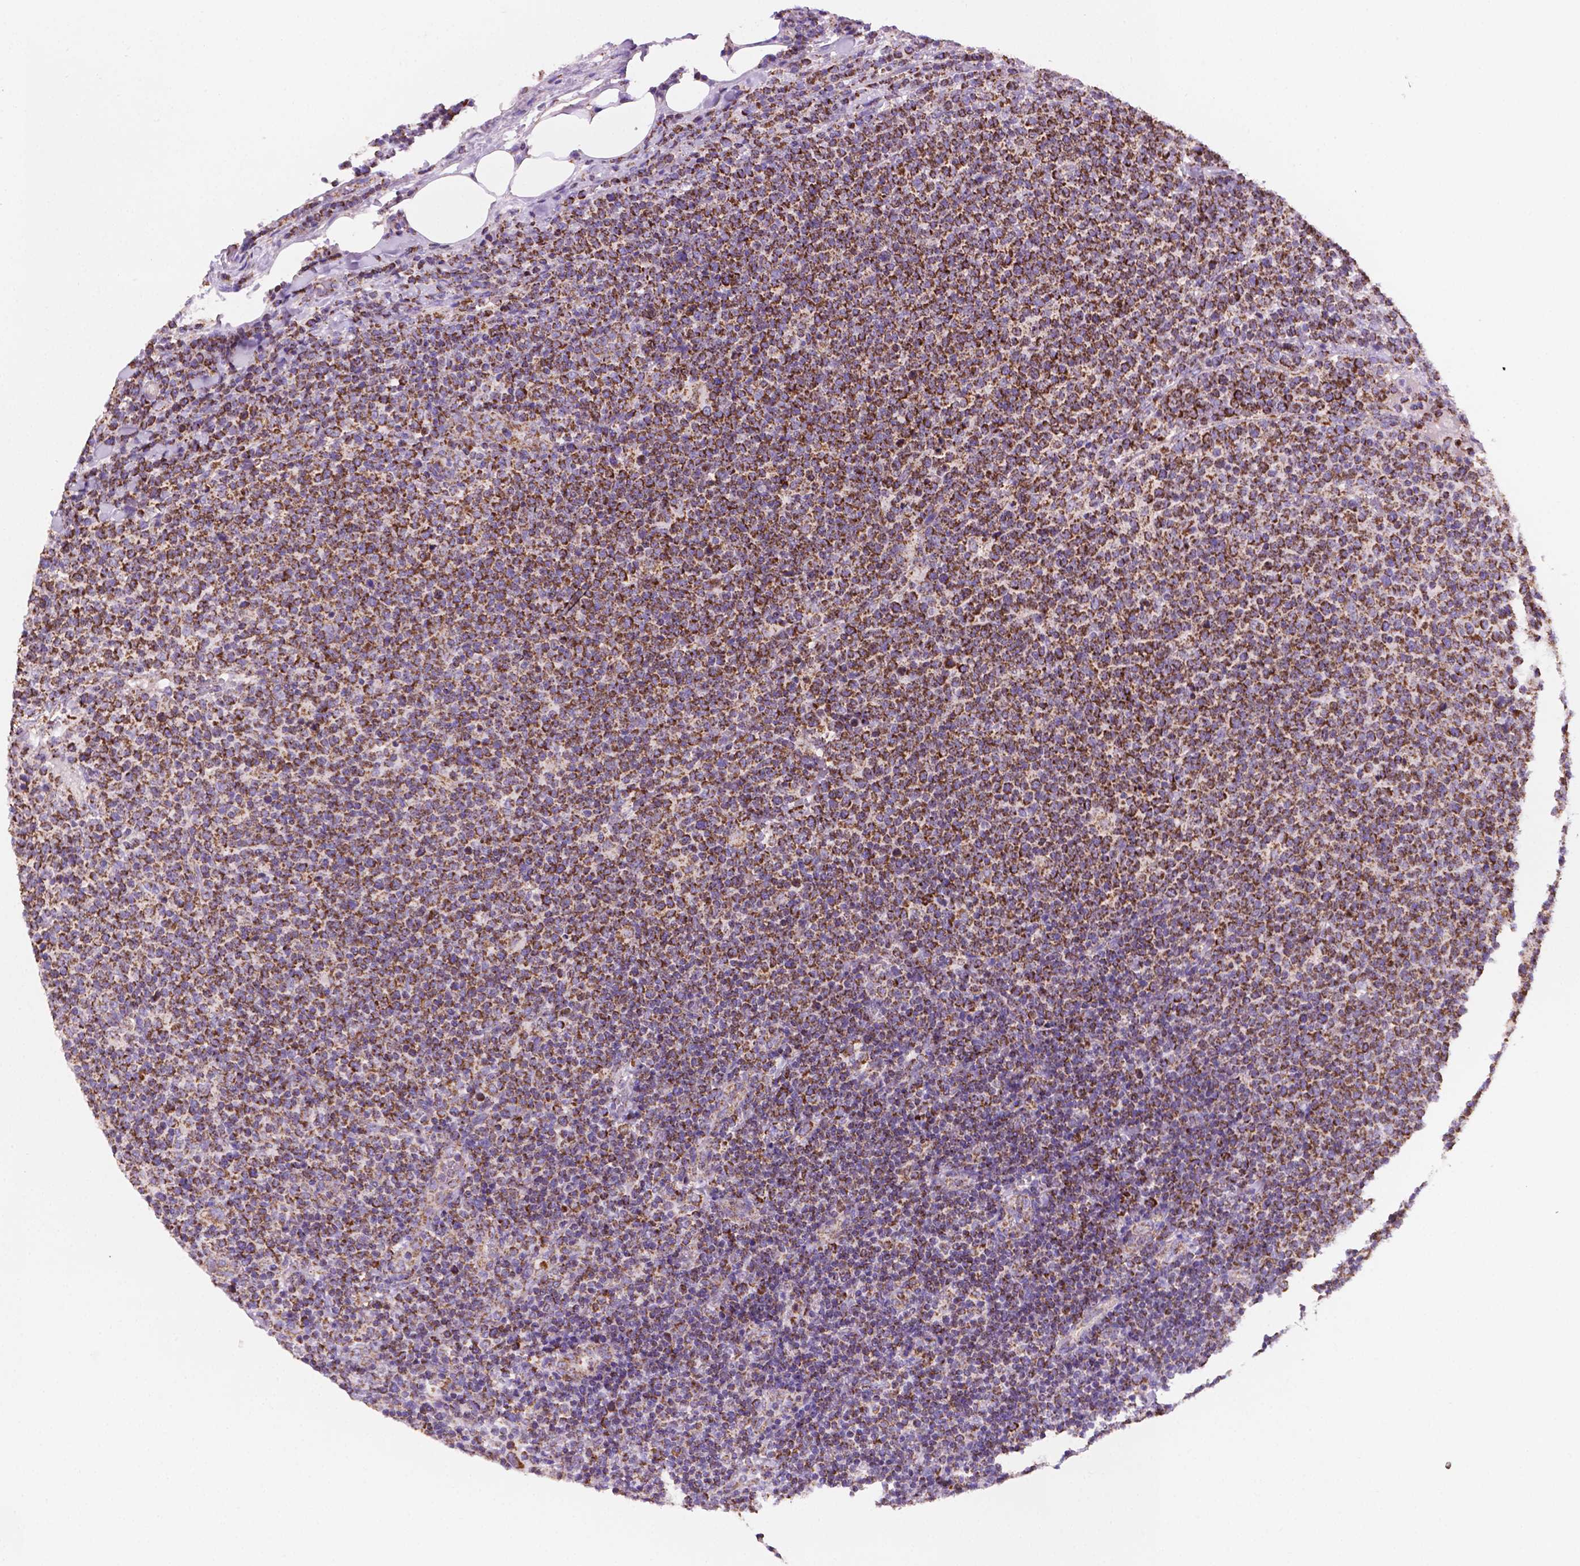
{"staining": {"intensity": "strong", "quantity": ">75%", "location": "cytoplasmic/membranous"}, "tissue": "lymphoma", "cell_type": "Tumor cells", "image_type": "cancer", "snomed": [{"axis": "morphology", "description": "Malignant lymphoma, non-Hodgkin's type, High grade"}, {"axis": "topography", "description": "Lymph node"}], "caption": "Protein analysis of lymphoma tissue reveals strong cytoplasmic/membranous positivity in approximately >75% of tumor cells.", "gene": "HSPD1", "patient": {"sex": "male", "age": 61}}